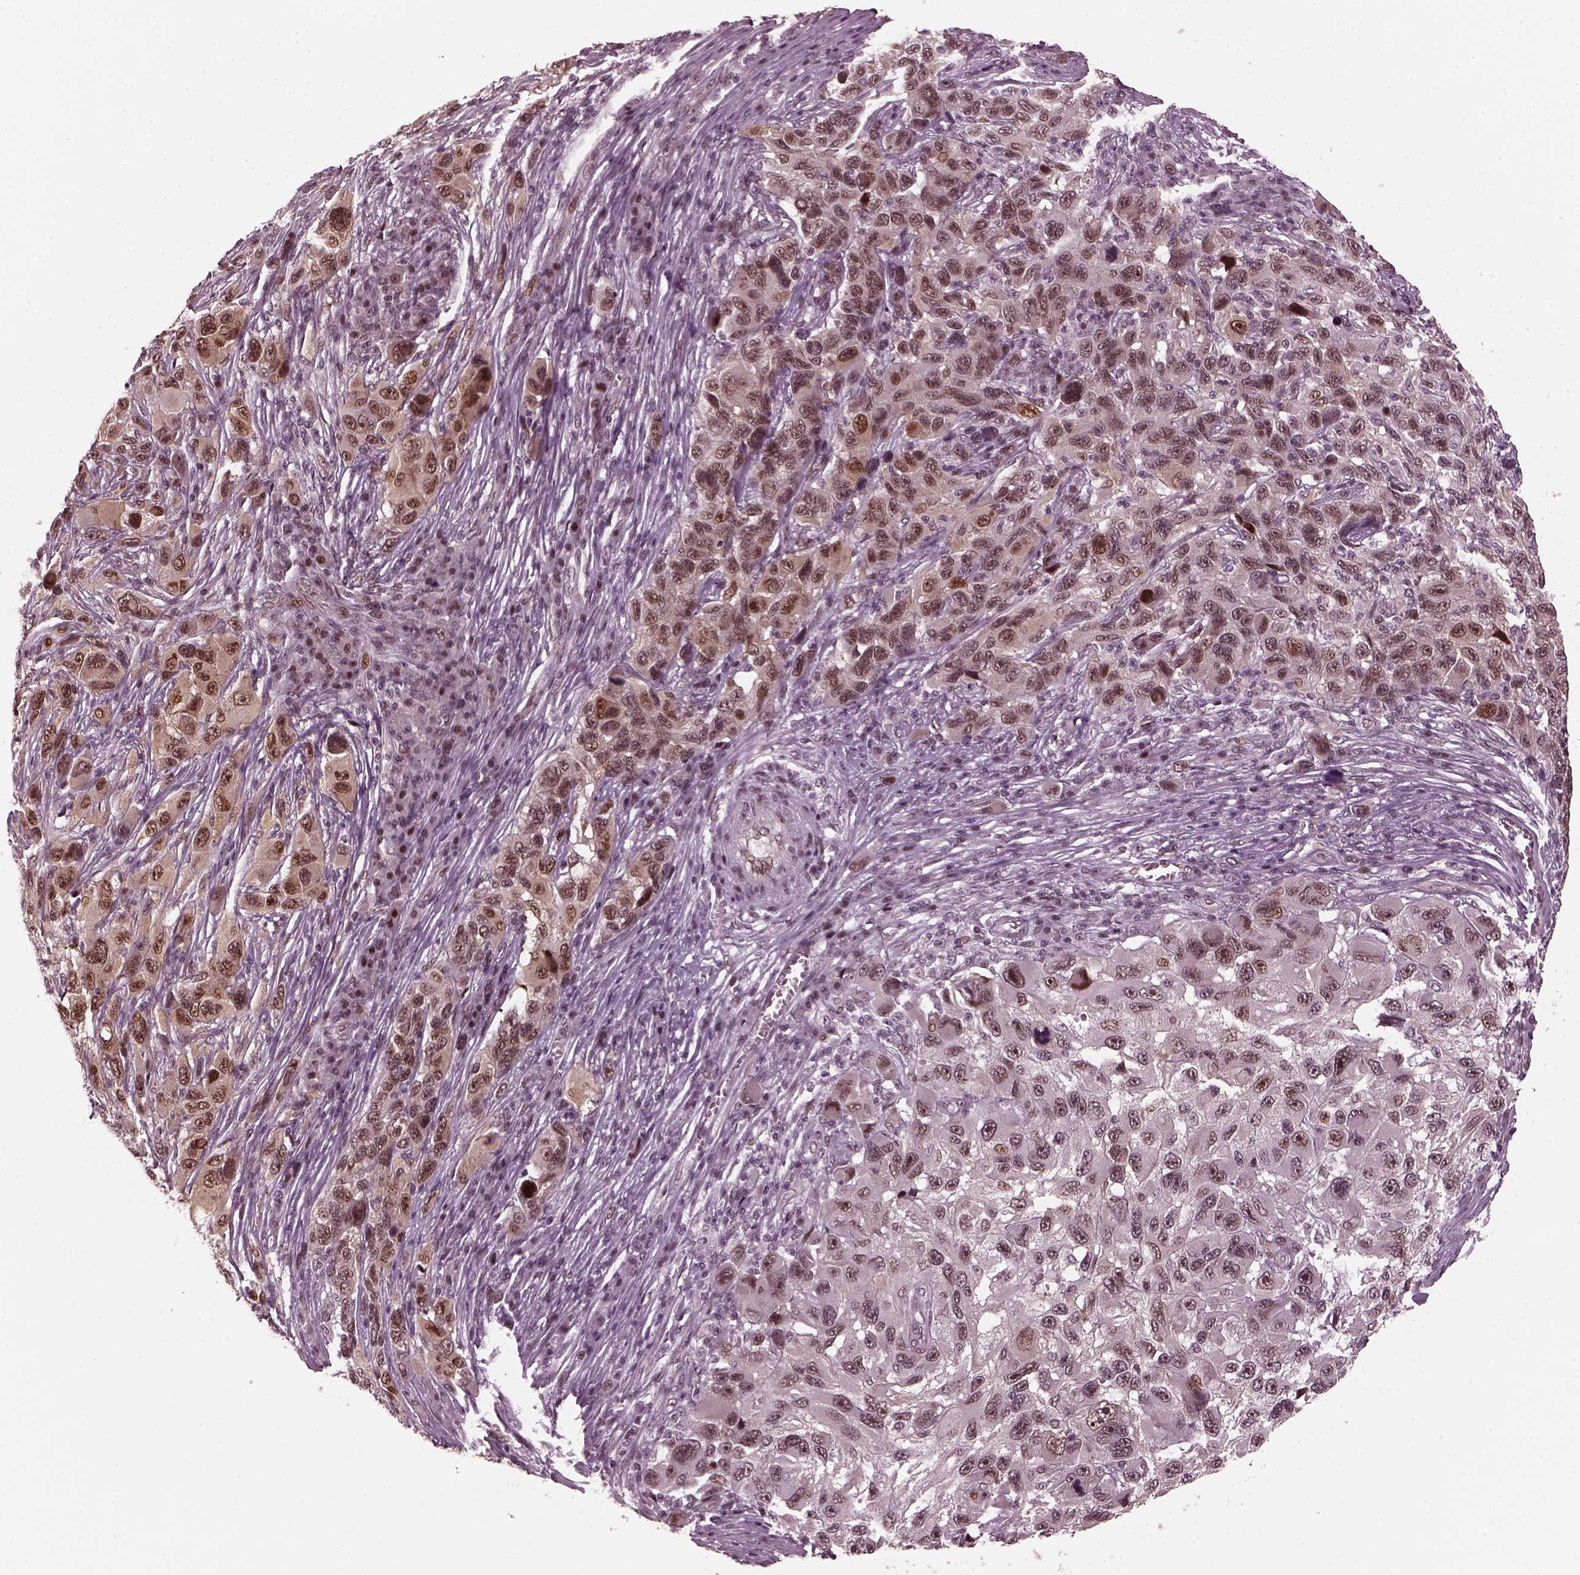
{"staining": {"intensity": "moderate", "quantity": ">75%", "location": "nuclear"}, "tissue": "melanoma", "cell_type": "Tumor cells", "image_type": "cancer", "snomed": [{"axis": "morphology", "description": "Malignant melanoma, NOS"}, {"axis": "topography", "description": "Skin"}], "caption": "Immunohistochemistry histopathology image of neoplastic tissue: human malignant melanoma stained using immunohistochemistry (IHC) exhibits medium levels of moderate protein expression localized specifically in the nuclear of tumor cells, appearing as a nuclear brown color.", "gene": "TRIB3", "patient": {"sex": "male", "age": 53}}